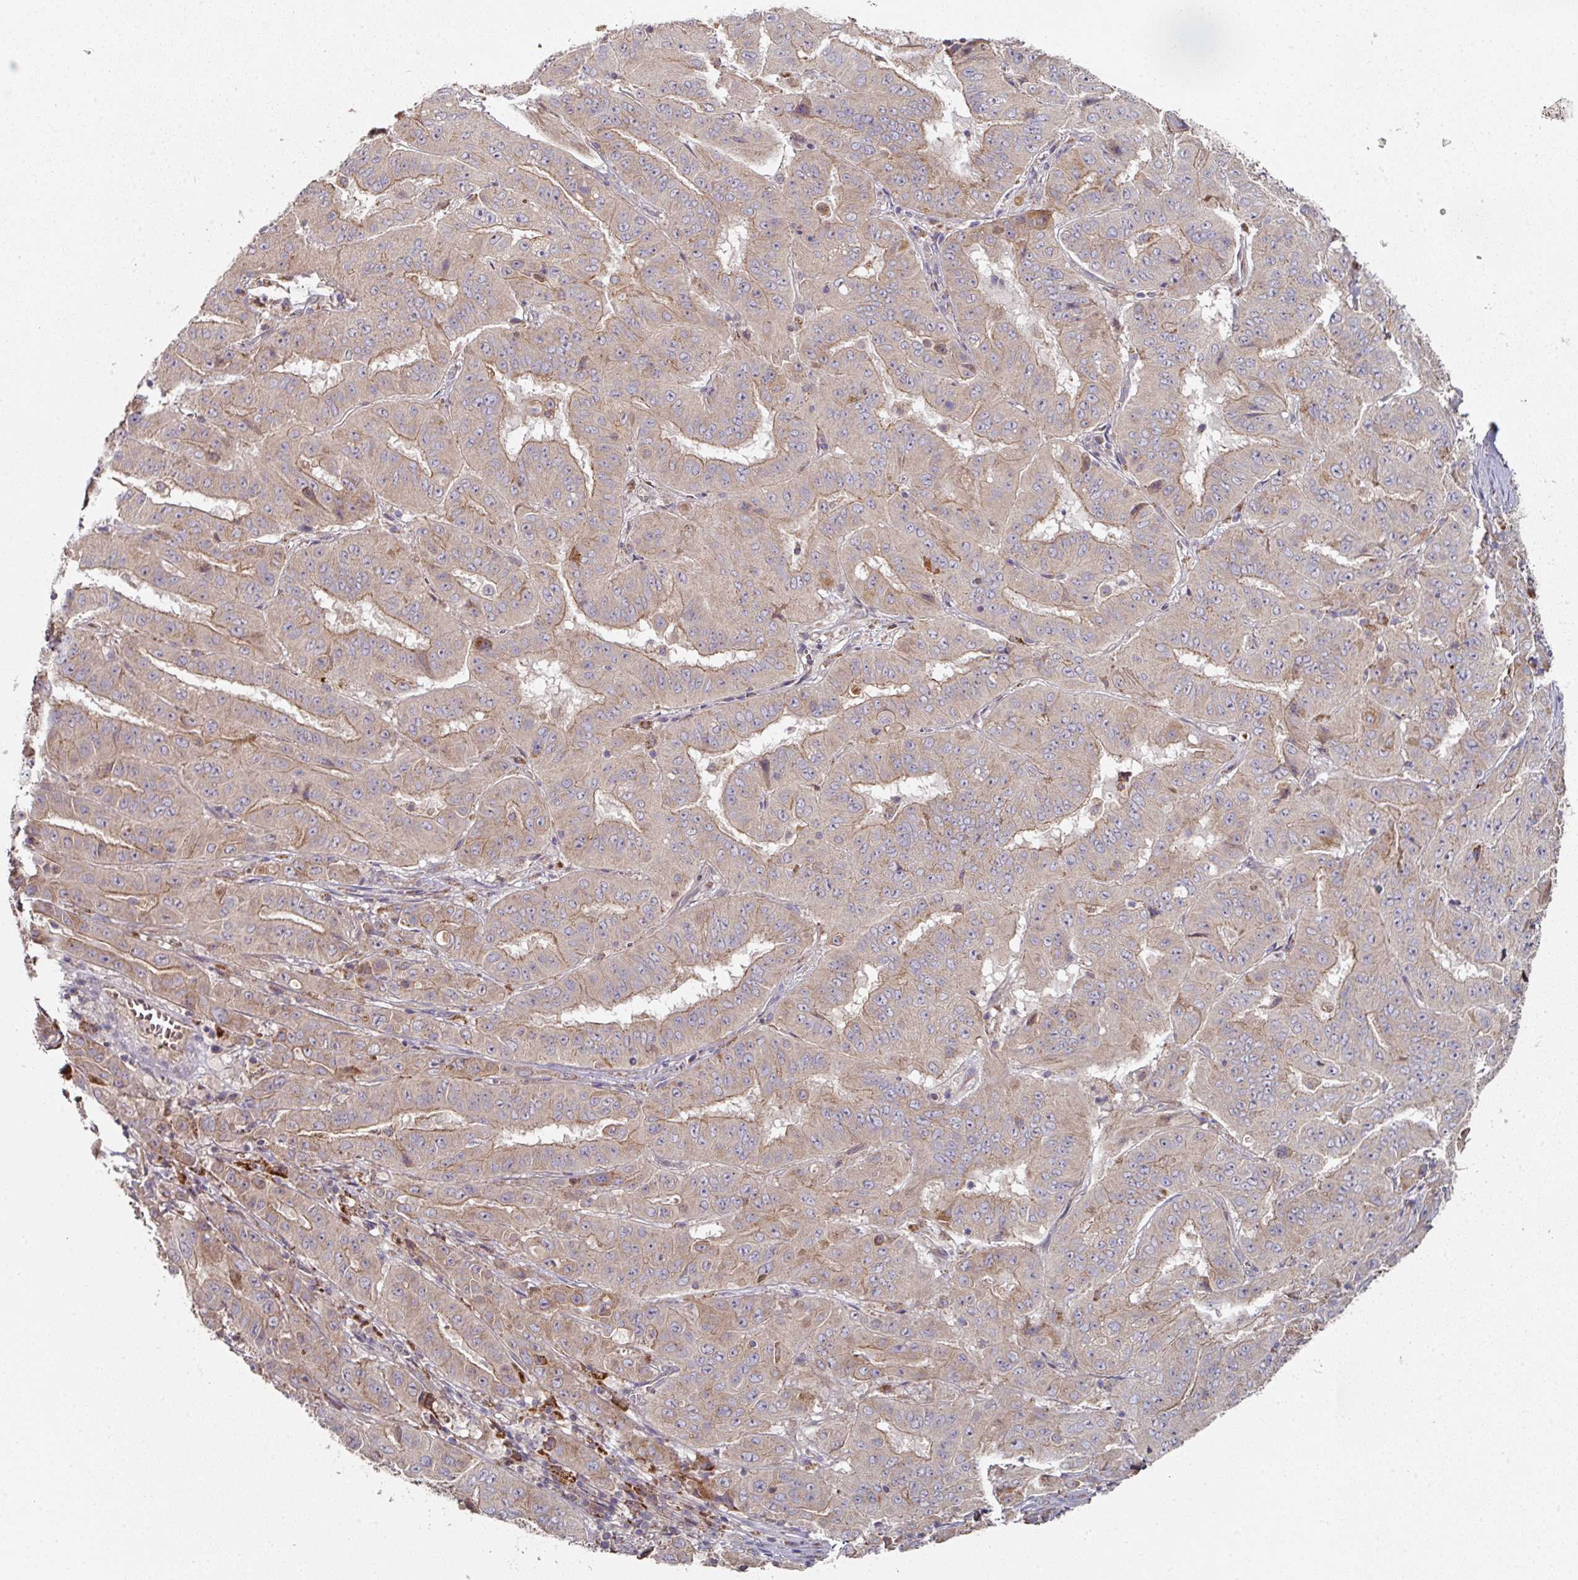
{"staining": {"intensity": "weak", "quantity": "25%-75%", "location": "cytoplasmic/membranous"}, "tissue": "pancreatic cancer", "cell_type": "Tumor cells", "image_type": "cancer", "snomed": [{"axis": "morphology", "description": "Adenocarcinoma, NOS"}, {"axis": "topography", "description": "Pancreas"}], "caption": "Adenocarcinoma (pancreatic) was stained to show a protein in brown. There is low levels of weak cytoplasmic/membranous expression in about 25%-75% of tumor cells.", "gene": "DNAJC7", "patient": {"sex": "male", "age": 63}}